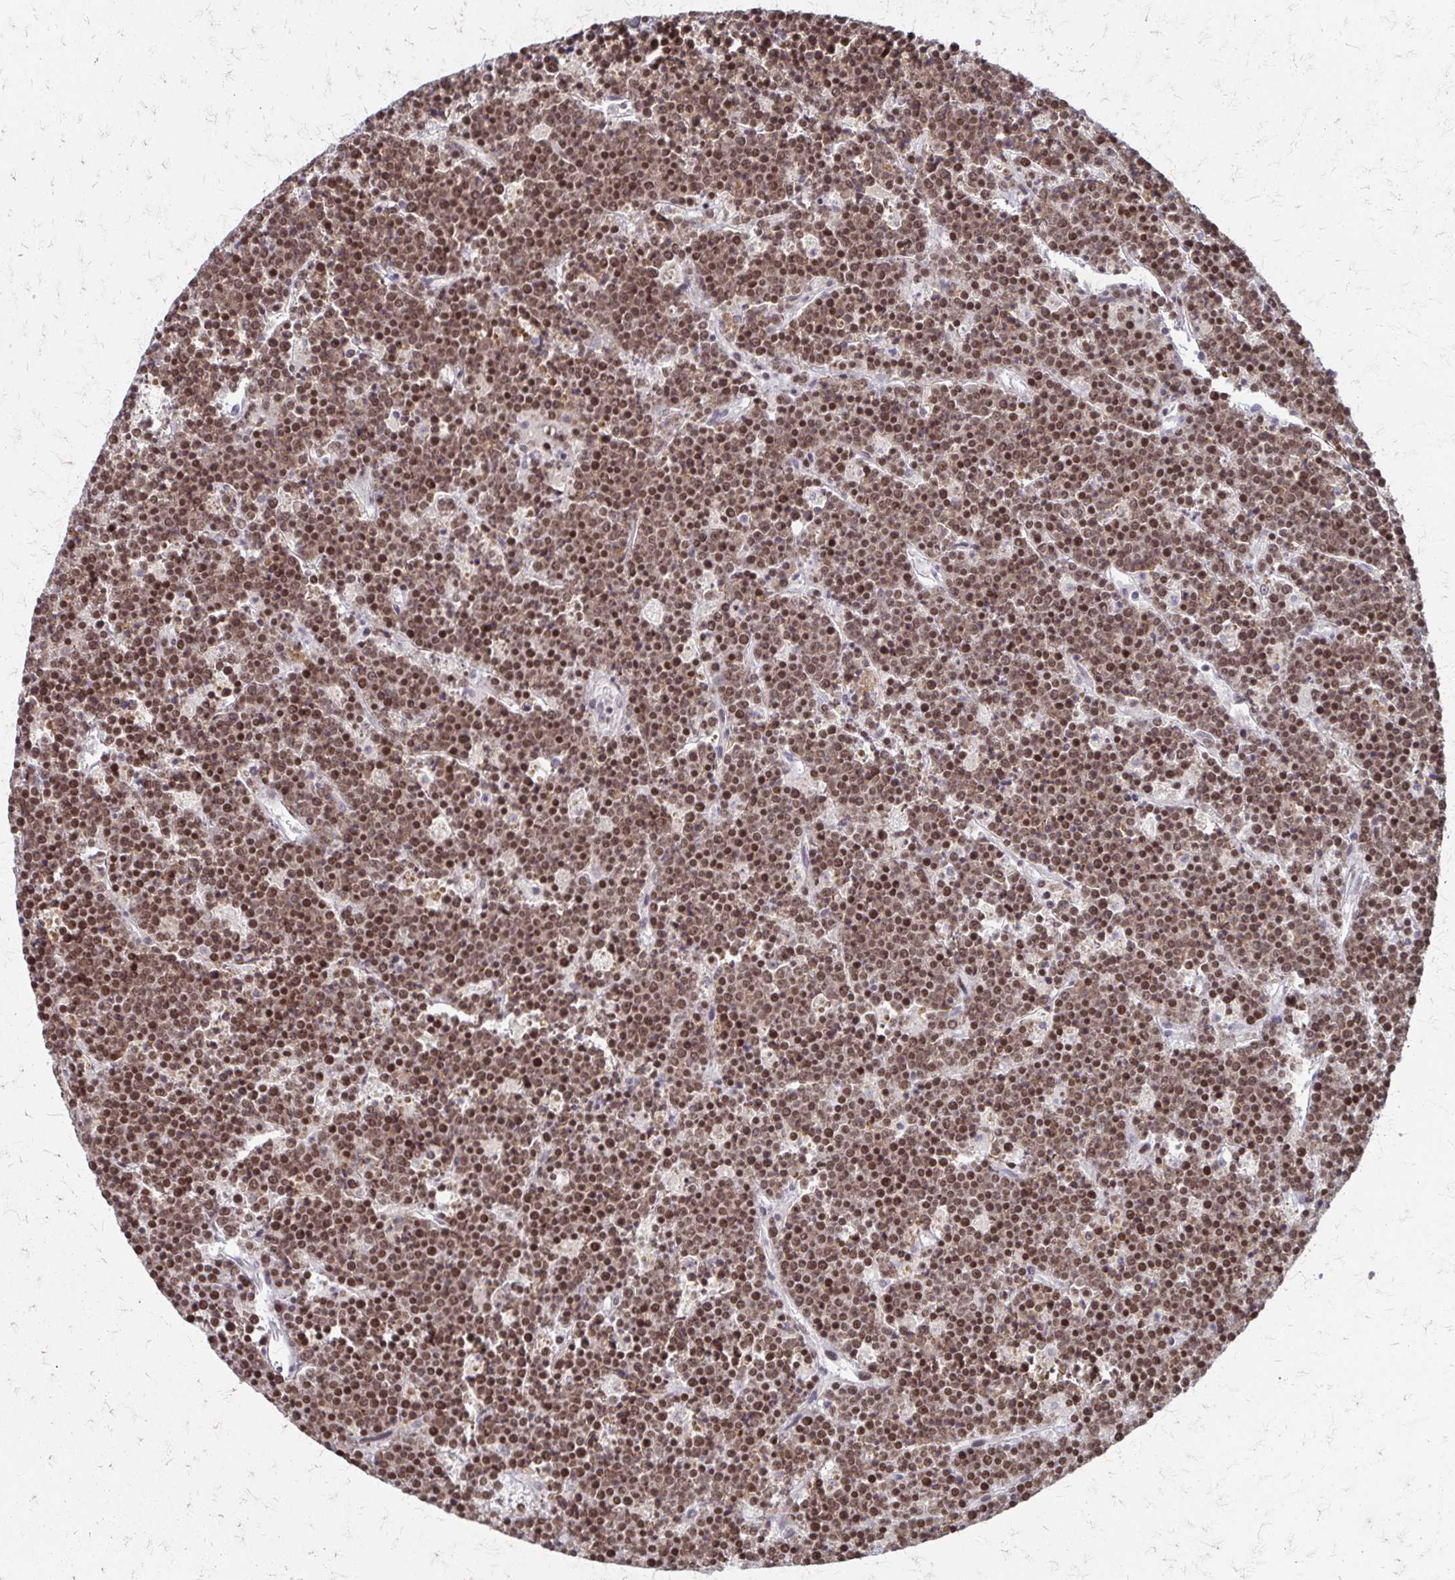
{"staining": {"intensity": "moderate", "quantity": ">75%", "location": "nuclear"}, "tissue": "lymphoma", "cell_type": "Tumor cells", "image_type": "cancer", "snomed": [{"axis": "morphology", "description": "Malignant lymphoma, non-Hodgkin's type, High grade"}, {"axis": "topography", "description": "Ovary"}], "caption": "Moderate nuclear protein expression is identified in about >75% of tumor cells in high-grade malignant lymphoma, non-Hodgkin's type.", "gene": "EED", "patient": {"sex": "female", "age": 56}}